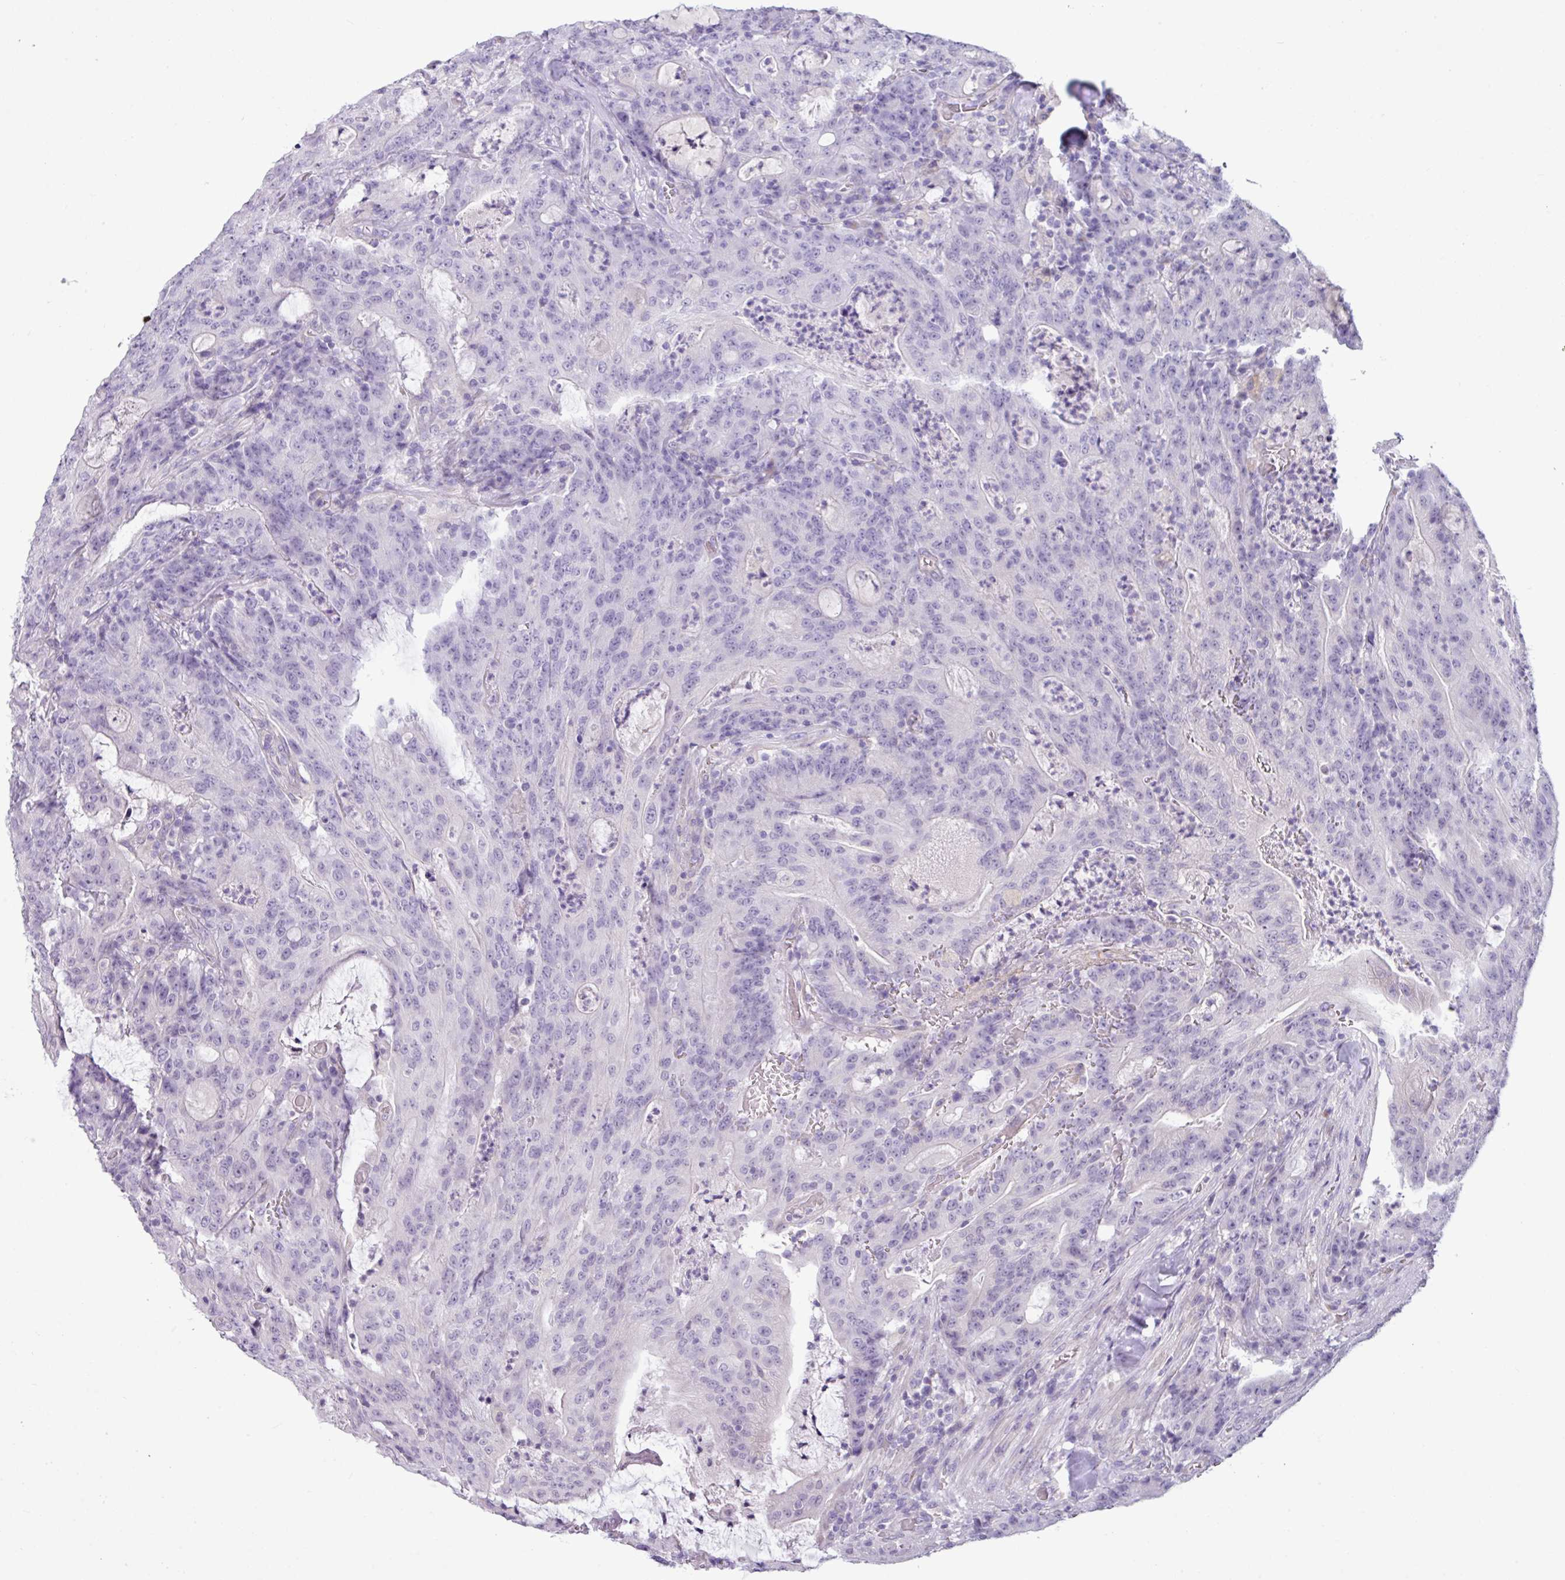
{"staining": {"intensity": "negative", "quantity": "none", "location": "none"}, "tissue": "colorectal cancer", "cell_type": "Tumor cells", "image_type": "cancer", "snomed": [{"axis": "morphology", "description": "Adenocarcinoma, NOS"}, {"axis": "topography", "description": "Colon"}], "caption": "DAB (3,3'-diaminobenzidine) immunohistochemical staining of human colorectal cancer (adenocarcinoma) exhibits no significant staining in tumor cells.", "gene": "ZNF524", "patient": {"sex": "male", "age": 83}}